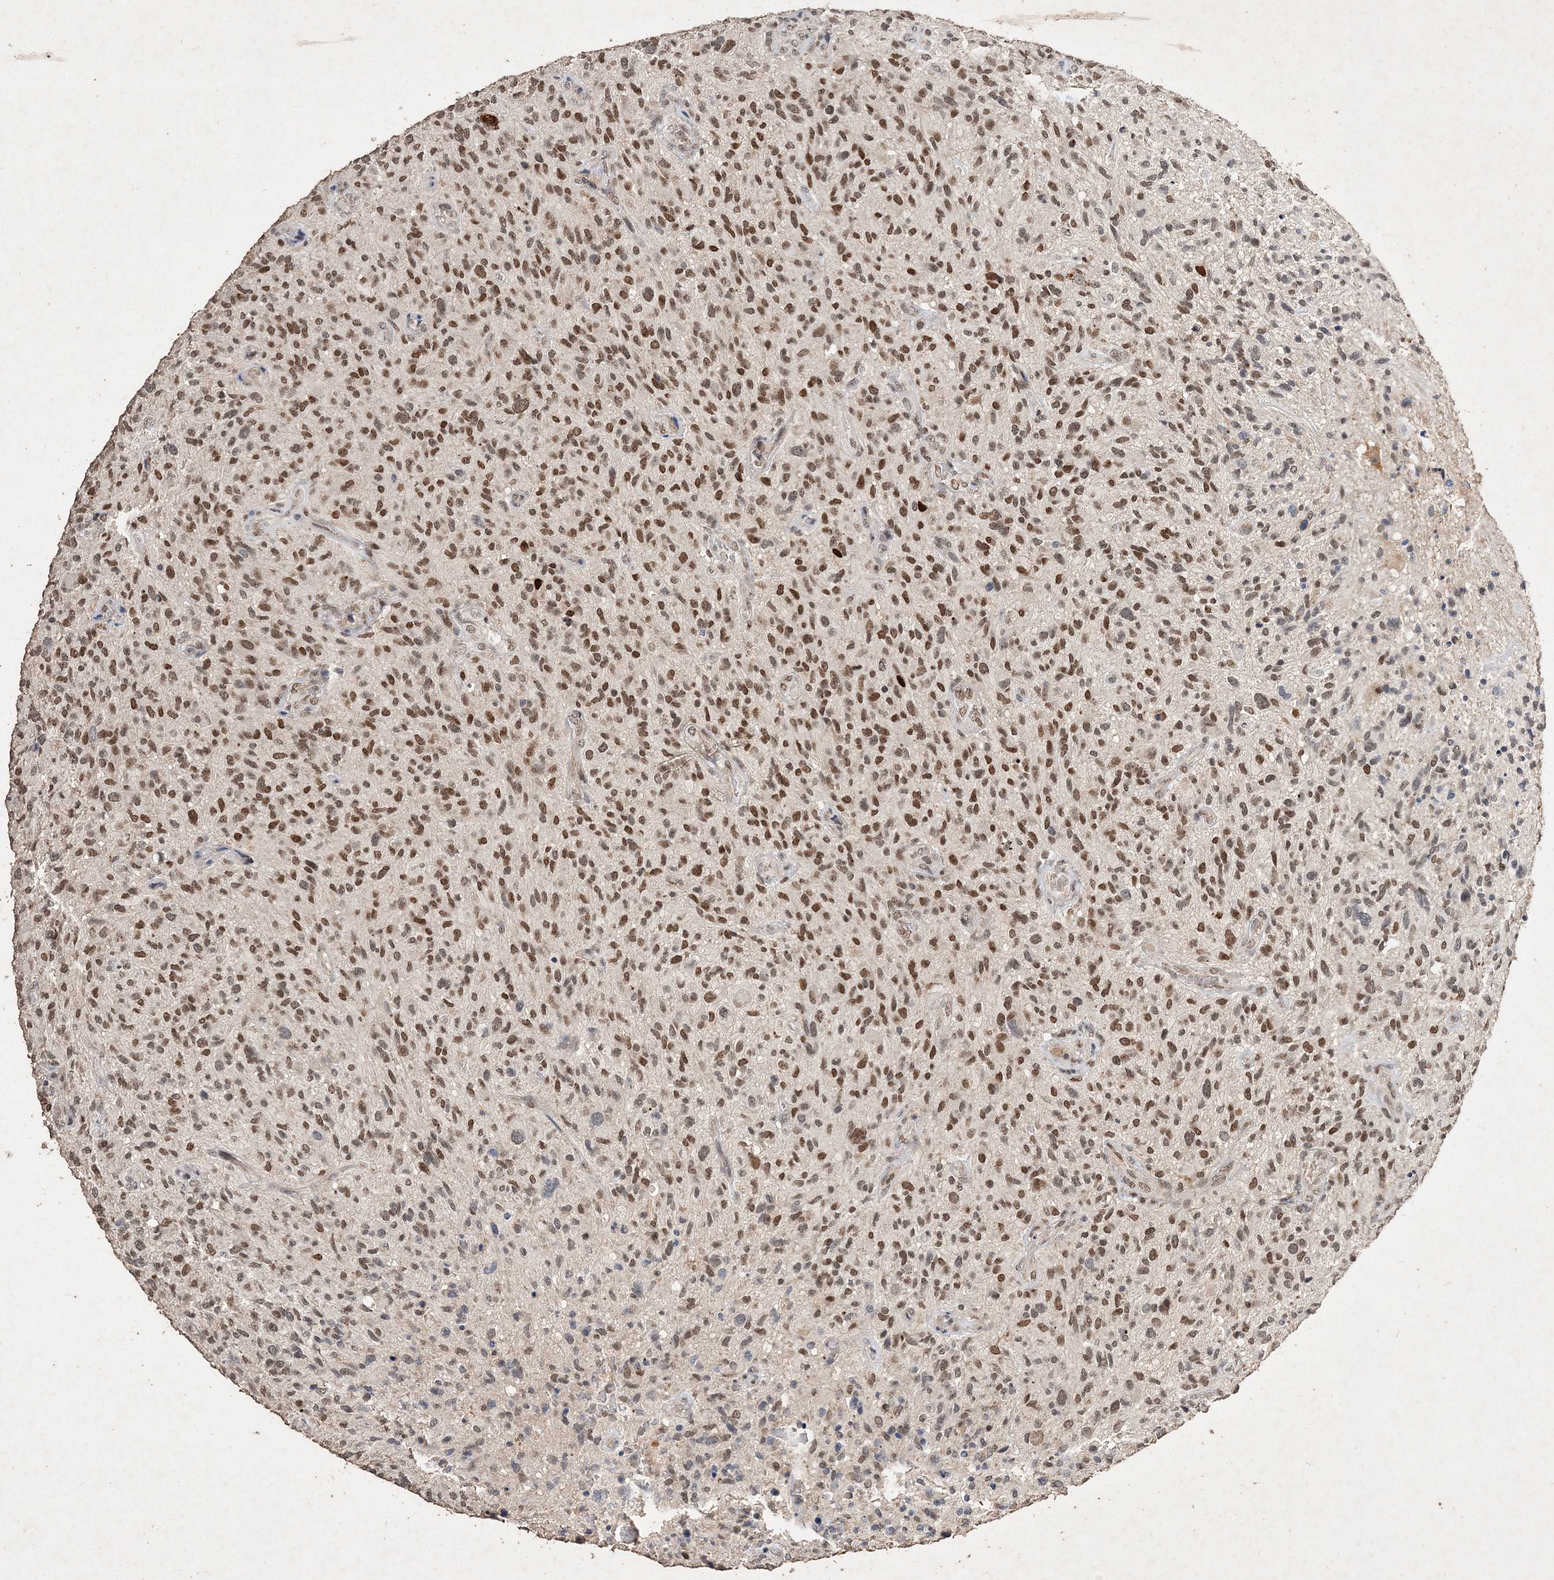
{"staining": {"intensity": "moderate", "quantity": ">75%", "location": "nuclear"}, "tissue": "glioma", "cell_type": "Tumor cells", "image_type": "cancer", "snomed": [{"axis": "morphology", "description": "Glioma, malignant, High grade"}, {"axis": "topography", "description": "Brain"}], "caption": "A photomicrograph of malignant glioma (high-grade) stained for a protein demonstrates moderate nuclear brown staining in tumor cells.", "gene": "C3orf38", "patient": {"sex": "male", "age": 47}}